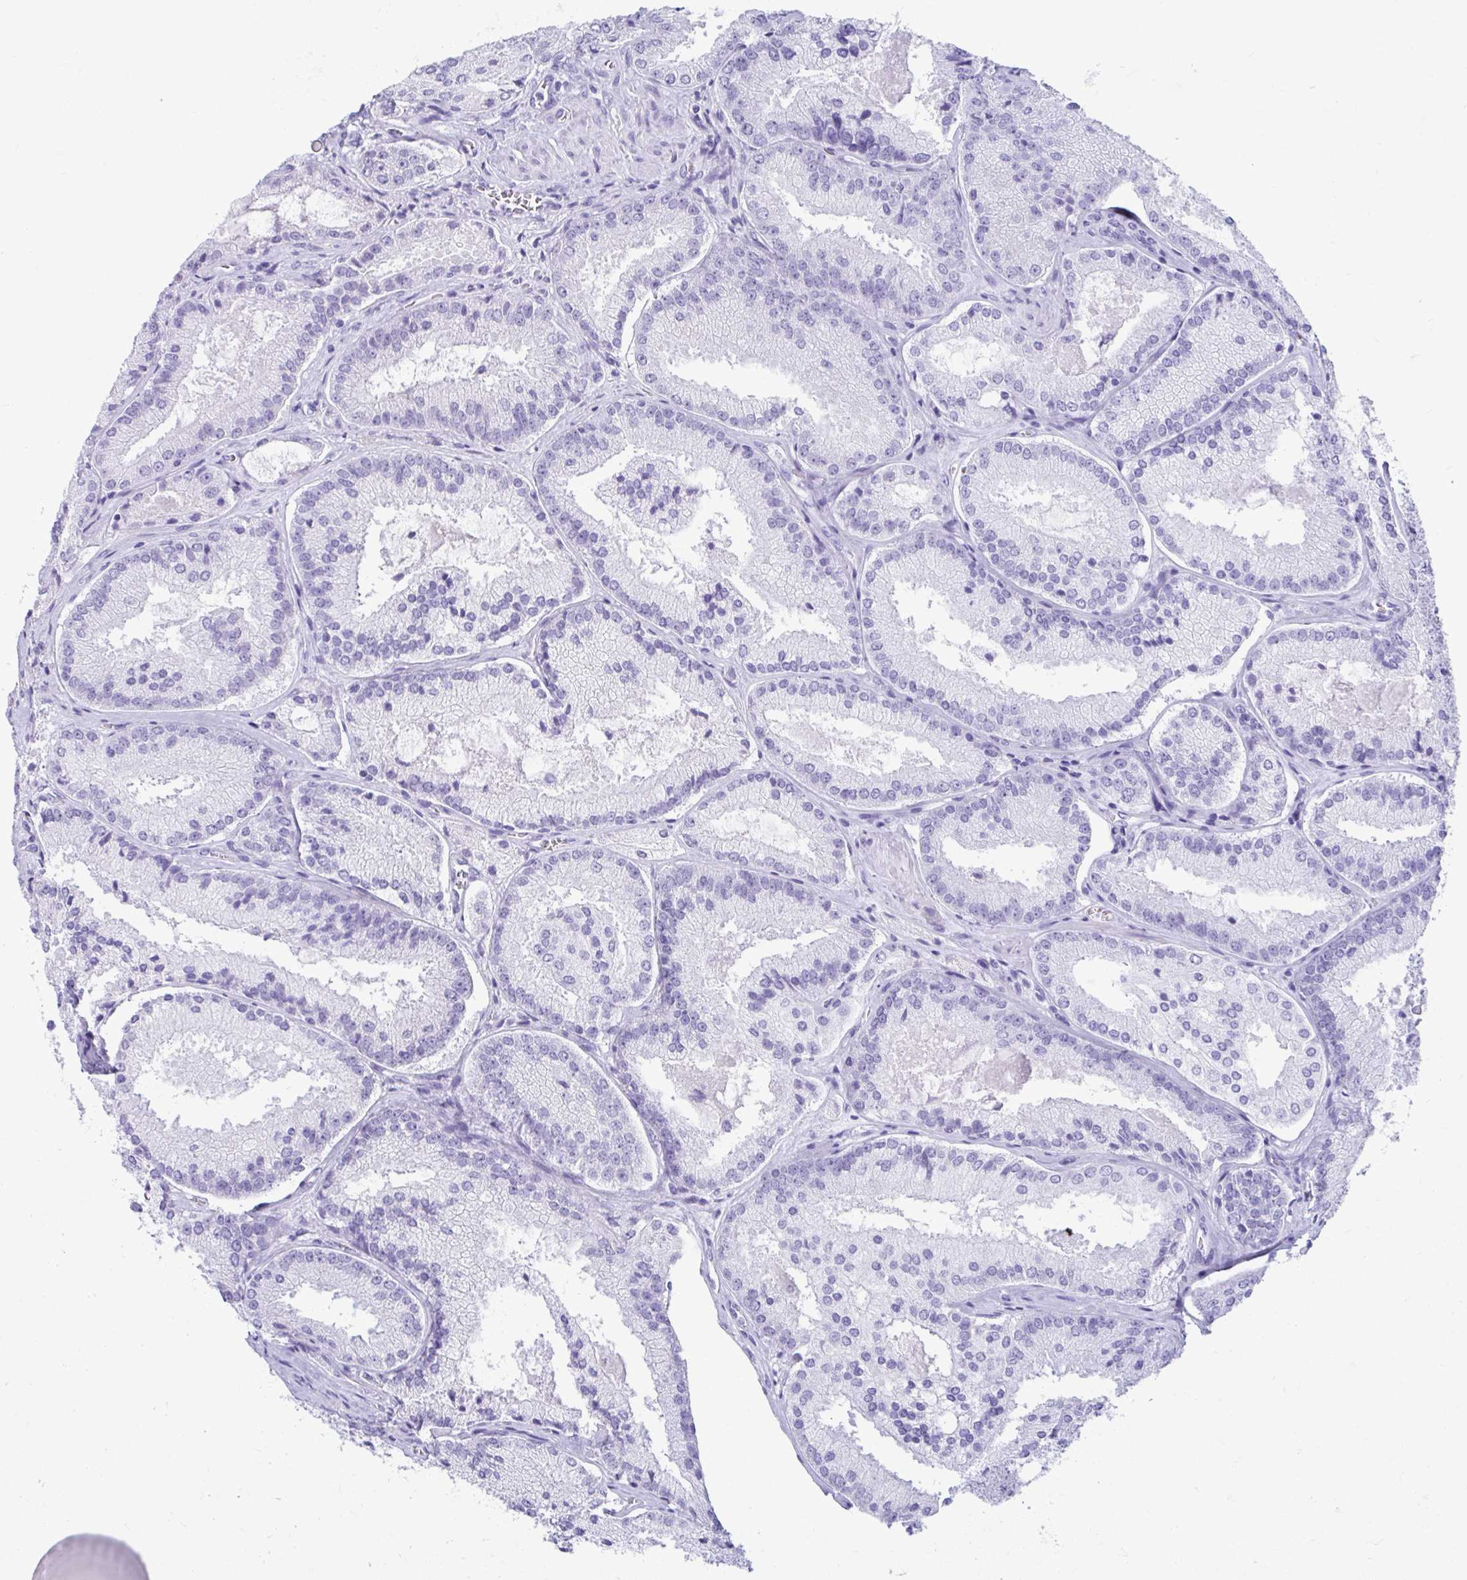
{"staining": {"intensity": "negative", "quantity": "none", "location": "none"}, "tissue": "prostate cancer", "cell_type": "Tumor cells", "image_type": "cancer", "snomed": [{"axis": "morphology", "description": "Adenocarcinoma, High grade"}, {"axis": "topography", "description": "Prostate"}], "caption": "Immunohistochemistry of prostate cancer (high-grade adenocarcinoma) displays no positivity in tumor cells.", "gene": "SMIM9", "patient": {"sex": "male", "age": 73}}